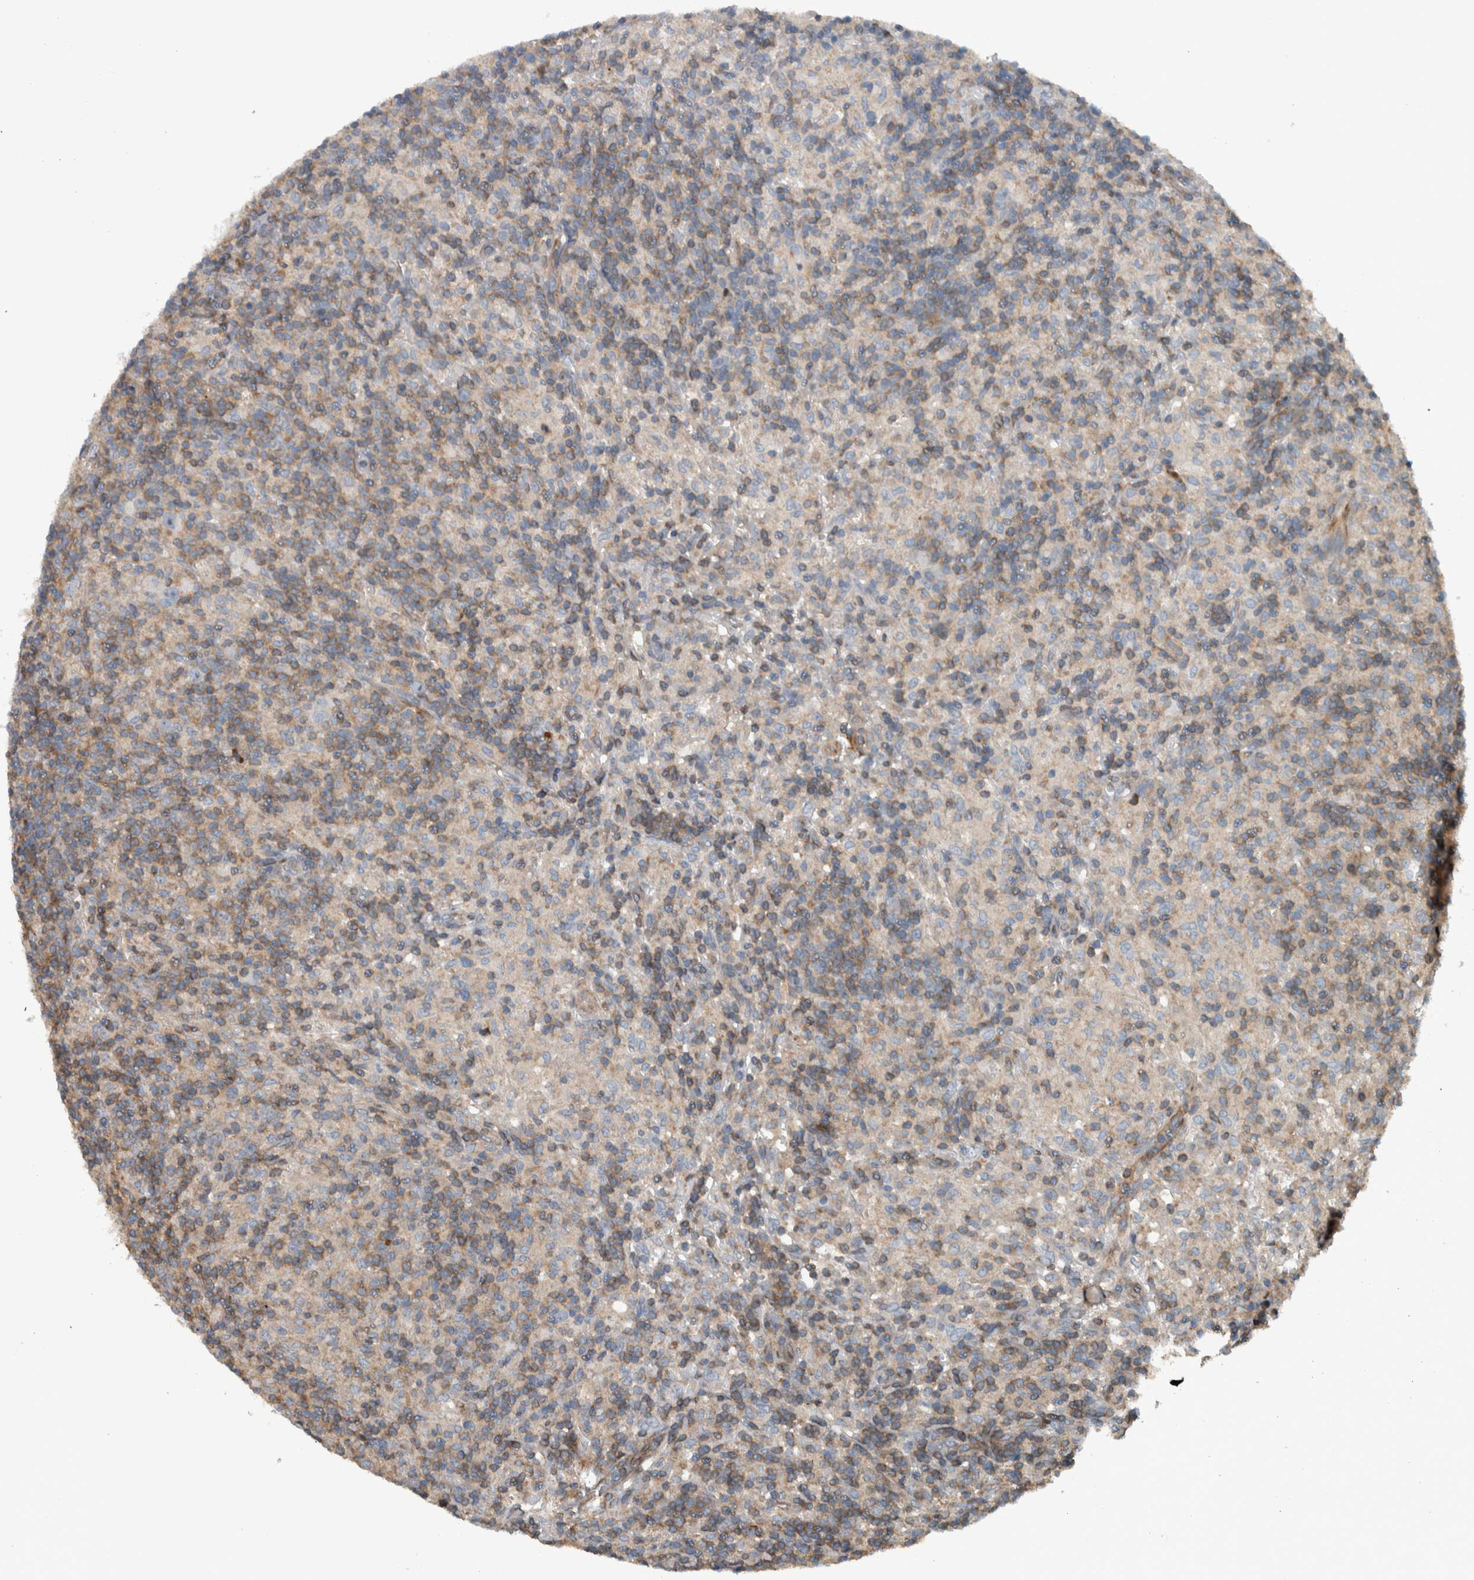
{"staining": {"intensity": "negative", "quantity": "none", "location": "none"}, "tissue": "lymphoma", "cell_type": "Tumor cells", "image_type": "cancer", "snomed": [{"axis": "morphology", "description": "Hodgkin's disease, NOS"}, {"axis": "topography", "description": "Lymph node"}], "caption": "Protein analysis of lymphoma demonstrates no significant staining in tumor cells.", "gene": "BAIAP2L1", "patient": {"sex": "male", "age": 70}}